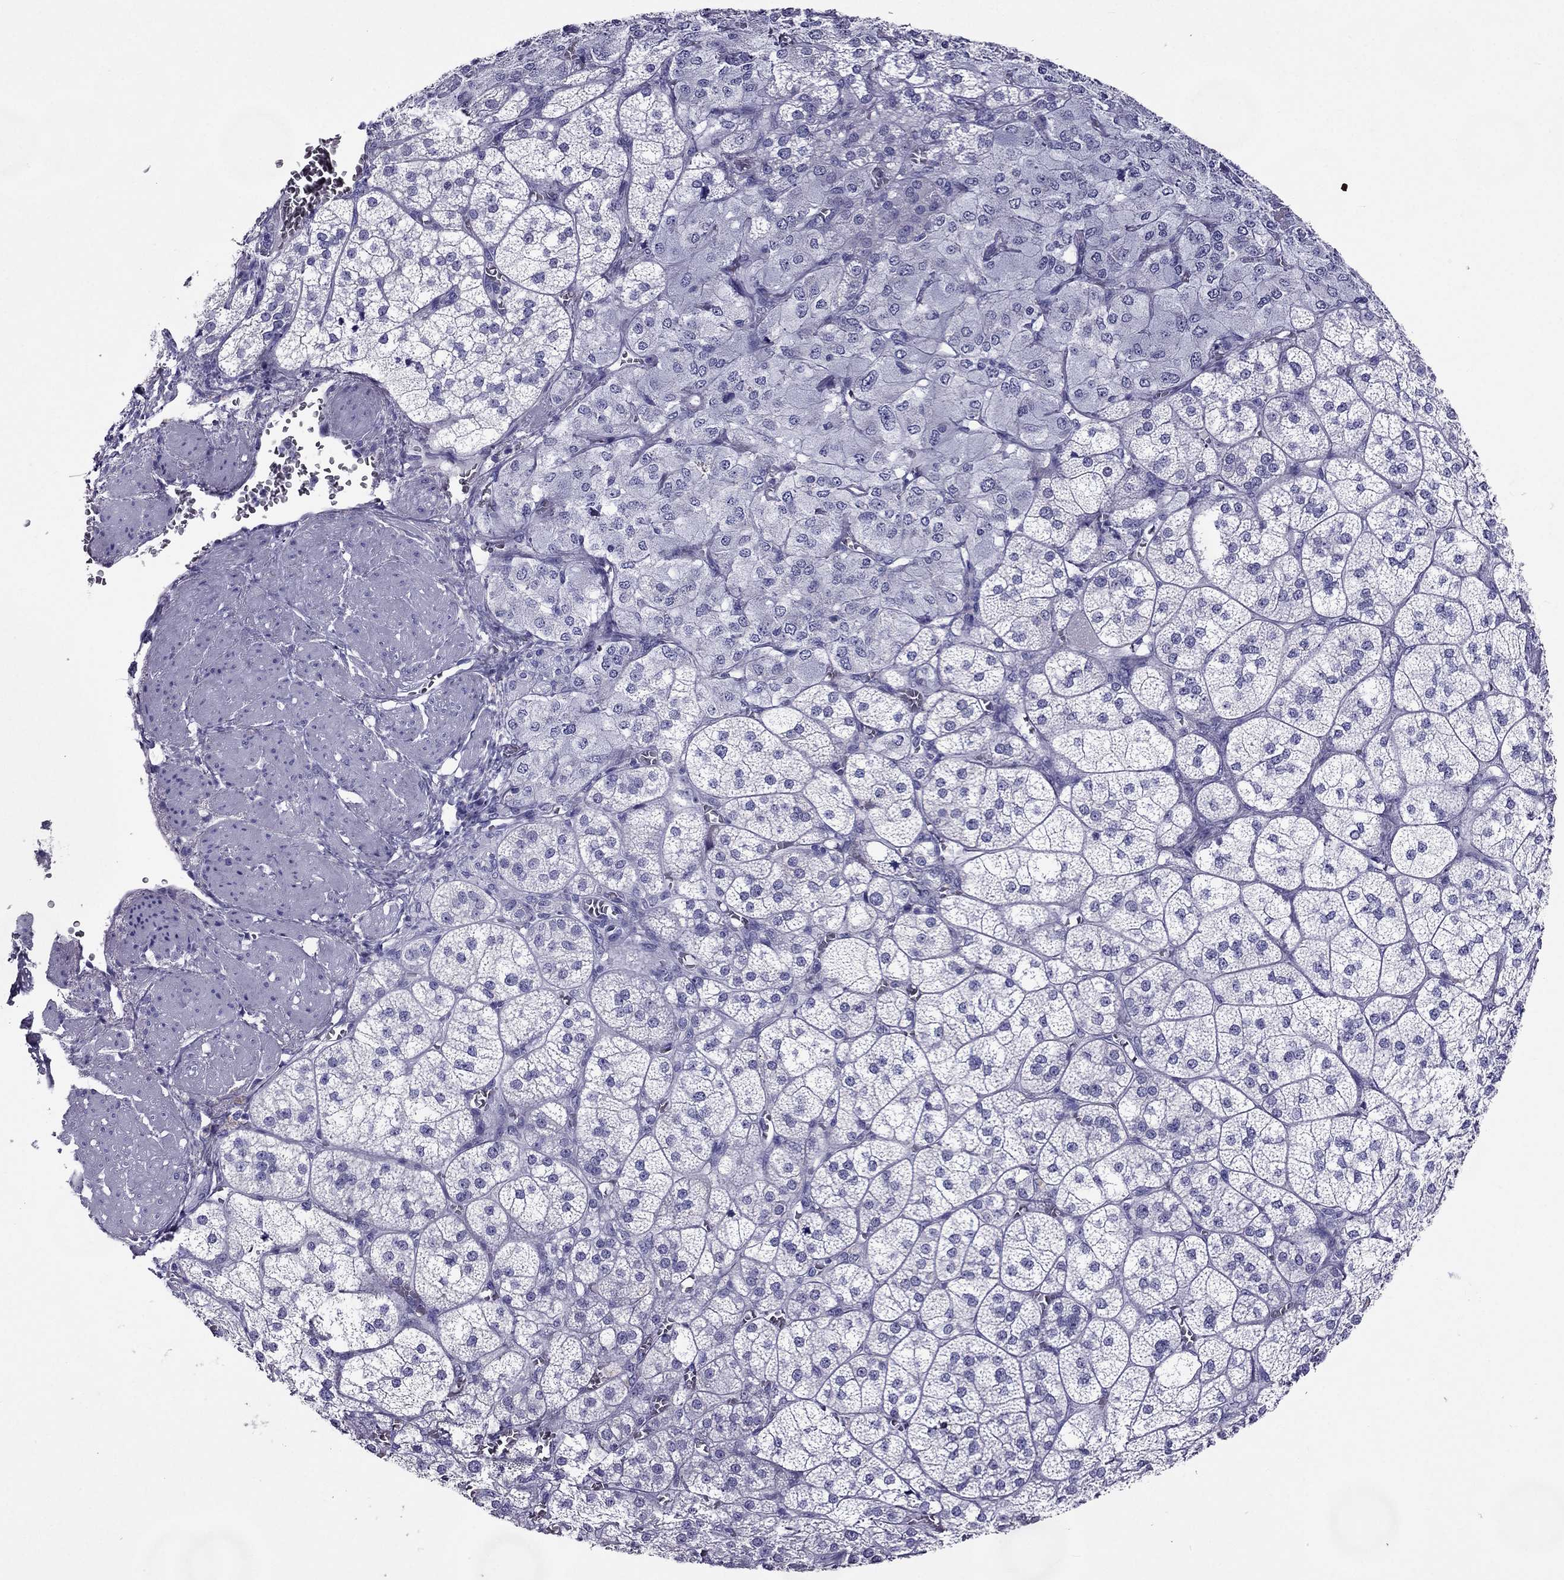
{"staining": {"intensity": "negative", "quantity": "none", "location": "none"}, "tissue": "adrenal gland", "cell_type": "Glandular cells", "image_type": "normal", "snomed": [{"axis": "morphology", "description": "Normal tissue, NOS"}, {"axis": "topography", "description": "Adrenal gland"}], "caption": "IHC photomicrograph of unremarkable human adrenal gland stained for a protein (brown), which reveals no expression in glandular cells. Nuclei are stained in blue.", "gene": "ZNF541", "patient": {"sex": "female", "age": 60}}